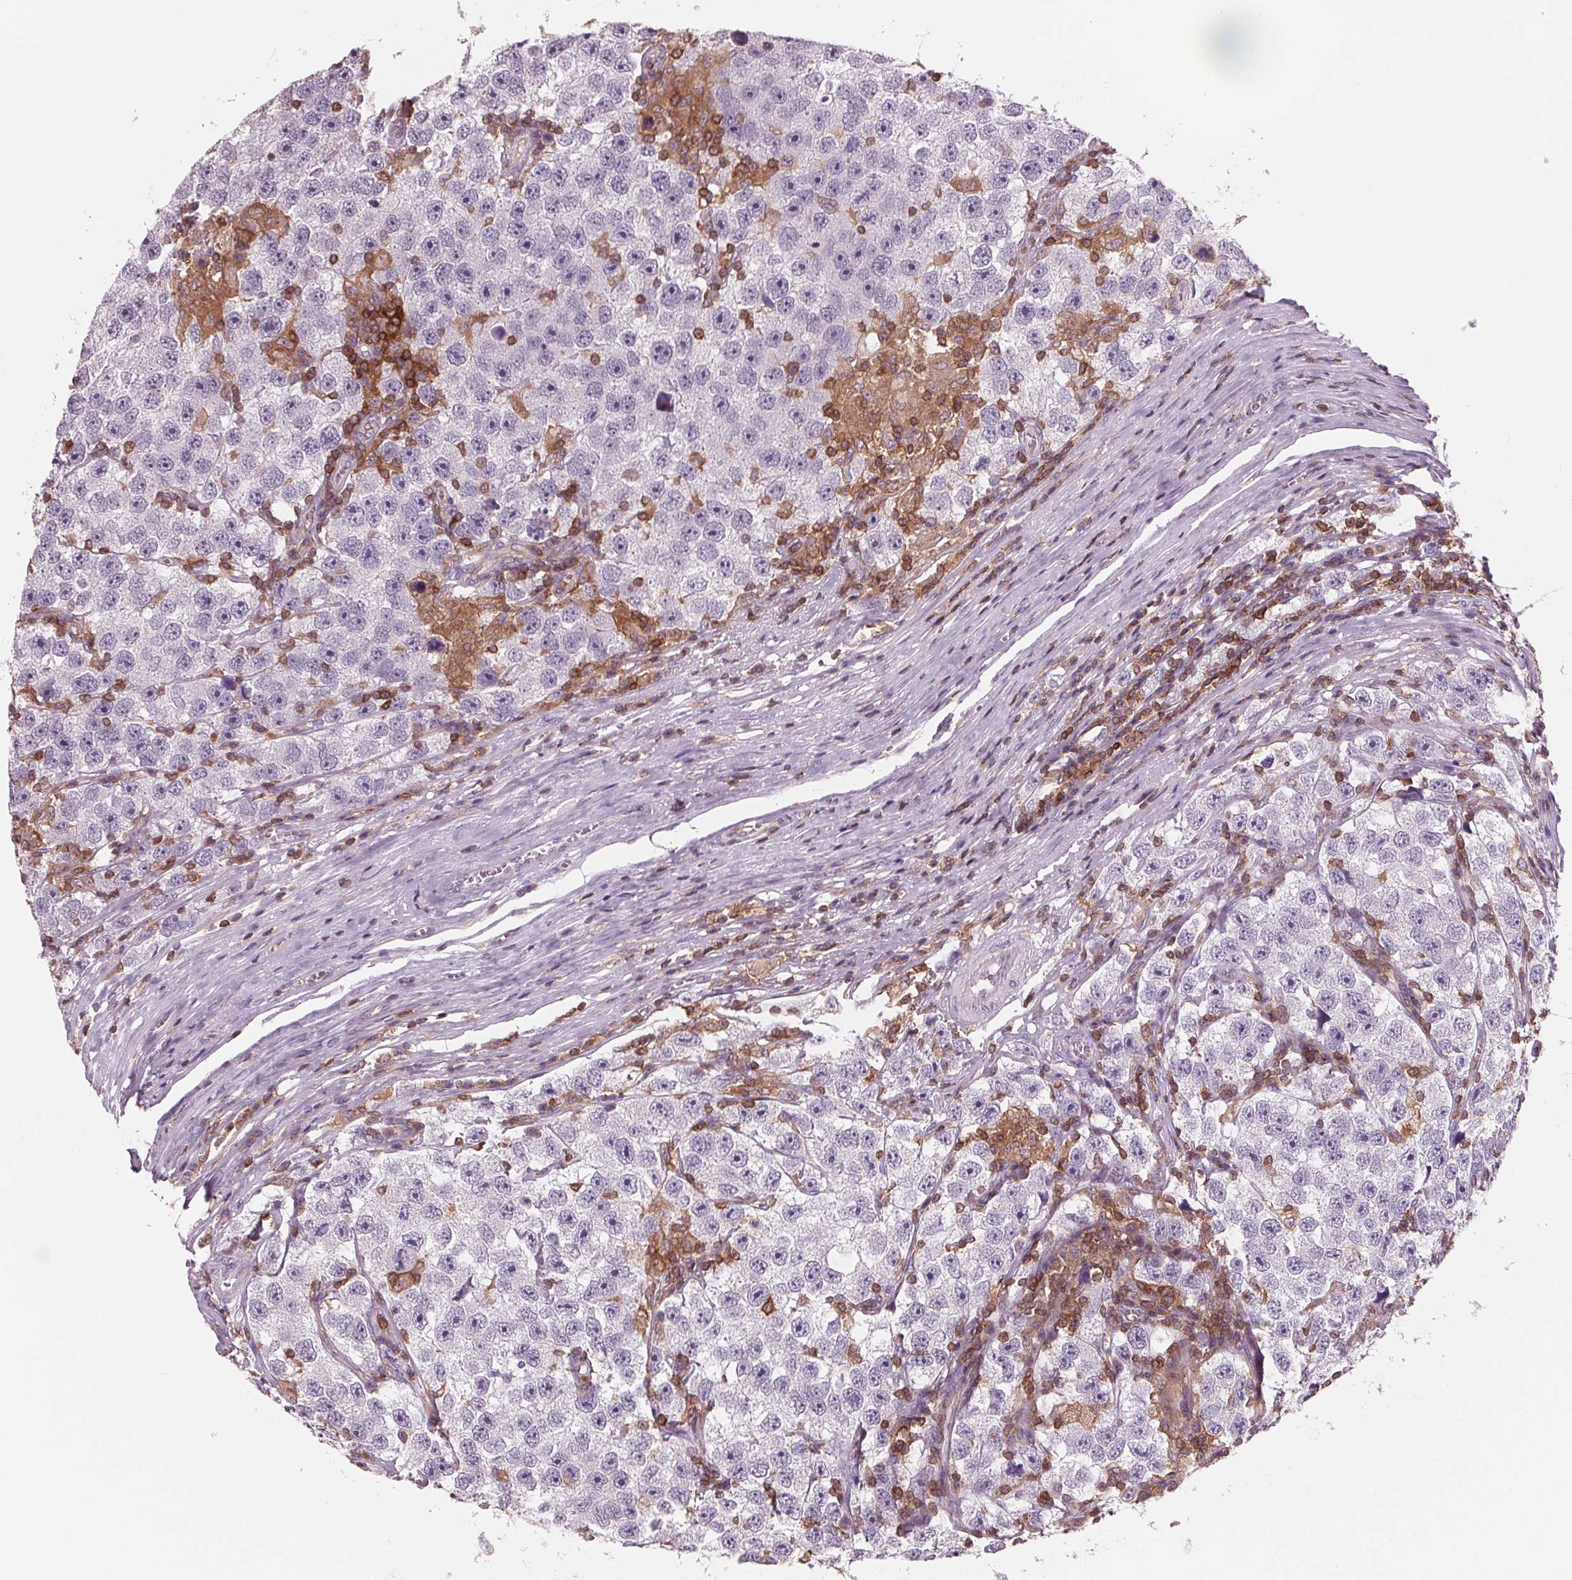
{"staining": {"intensity": "negative", "quantity": "none", "location": "none"}, "tissue": "testis cancer", "cell_type": "Tumor cells", "image_type": "cancer", "snomed": [{"axis": "morphology", "description": "Seminoma, NOS"}, {"axis": "topography", "description": "Testis"}], "caption": "There is no significant expression in tumor cells of testis cancer (seminoma).", "gene": "ARHGAP25", "patient": {"sex": "male", "age": 26}}